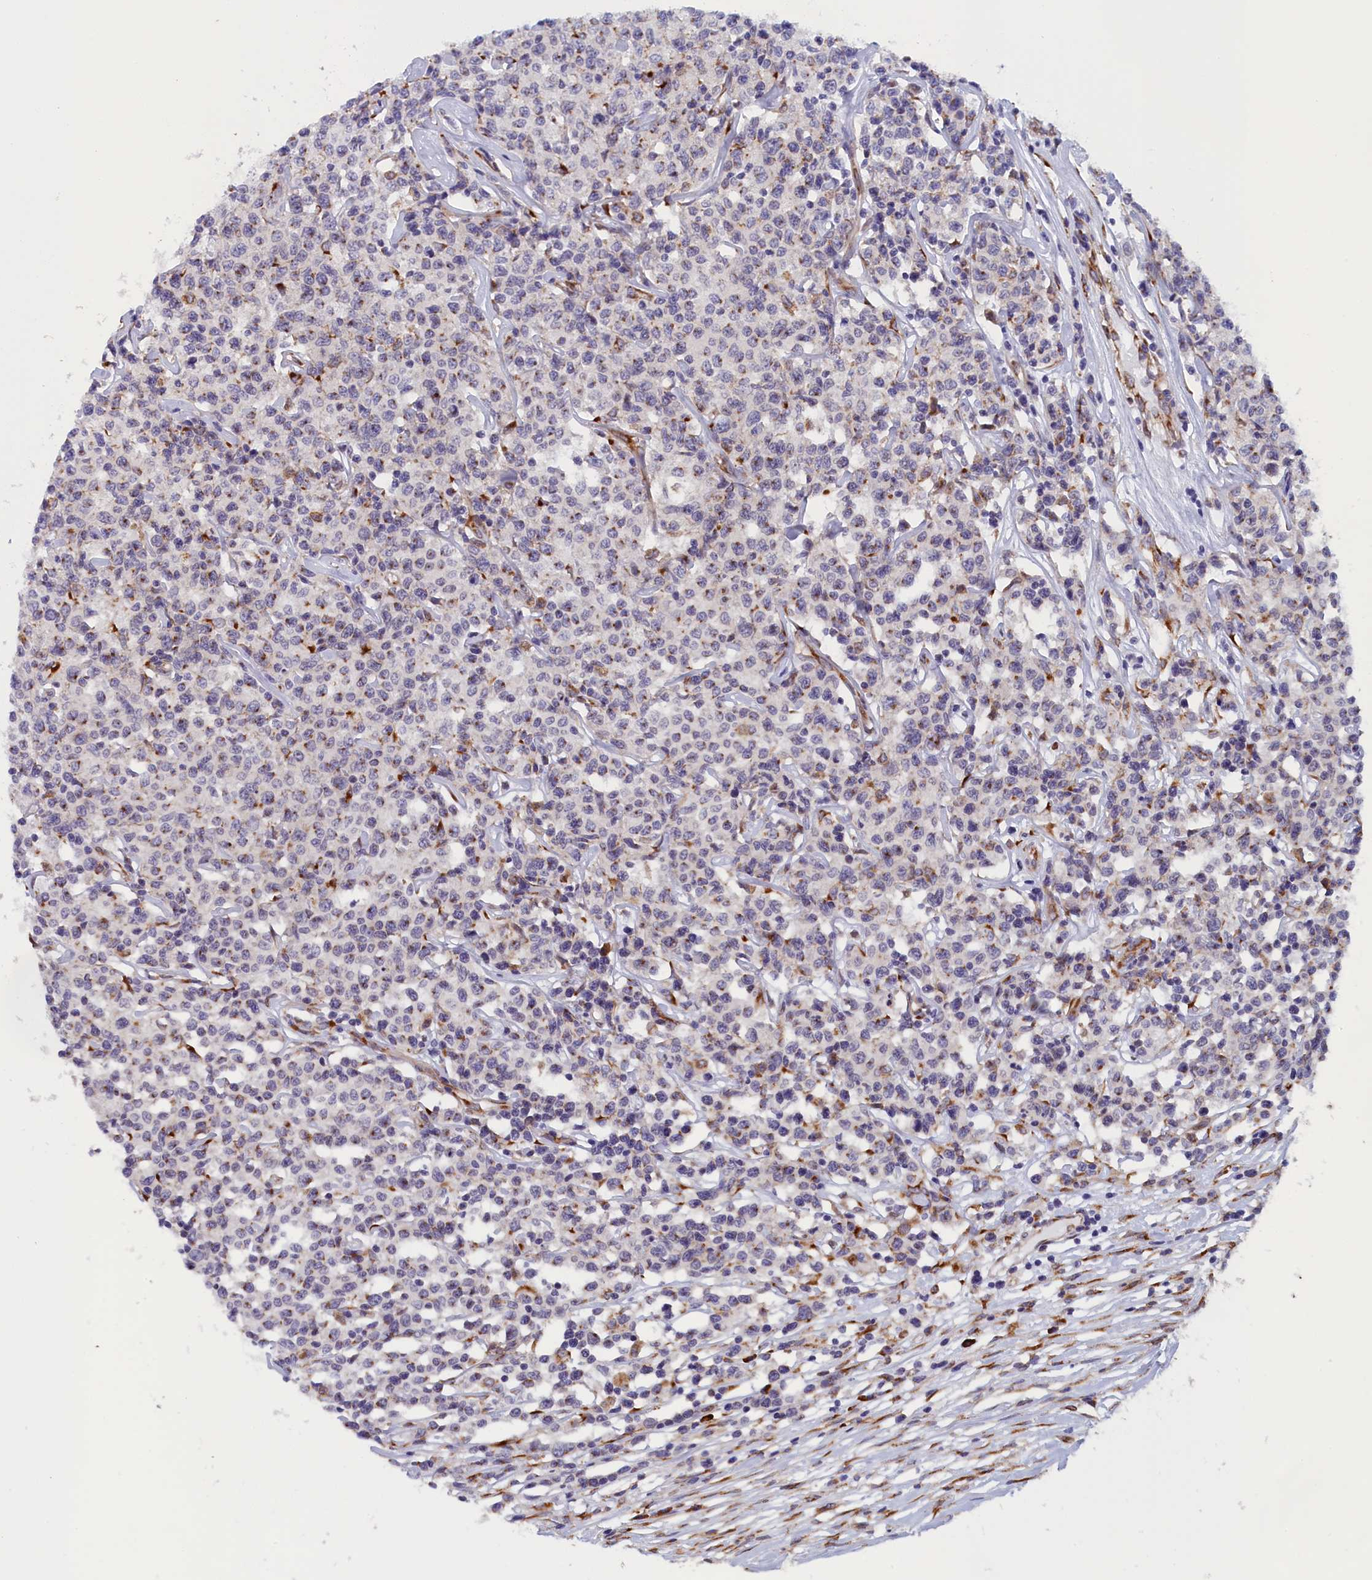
{"staining": {"intensity": "moderate", "quantity": "<25%", "location": "cytoplasmic/membranous"}, "tissue": "lymphoma", "cell_type": "Tumor cells", "image_type": "cancer", "snomed": [{"axis": "morphology", "description": "Malignant lymphoma, non-Hodgkin's type, Low grade"}, {"axis": "topography", "description": "Small intestine"}], "caption": "Low-grade malignant lymphoma, non-Hodgkin's type stained with DAB immunohistochemistry shows low levels of moderate cytoplasmic/membranous expression in about <25% of tumor cells. The staining was performed using DAB to visualize the protein expression in brown, while the nuclei were stained in blue with hematoxylin (Magnification: 20x).", "gene": "CCDC68", "patient": {"sex": "female", "age": 59}}